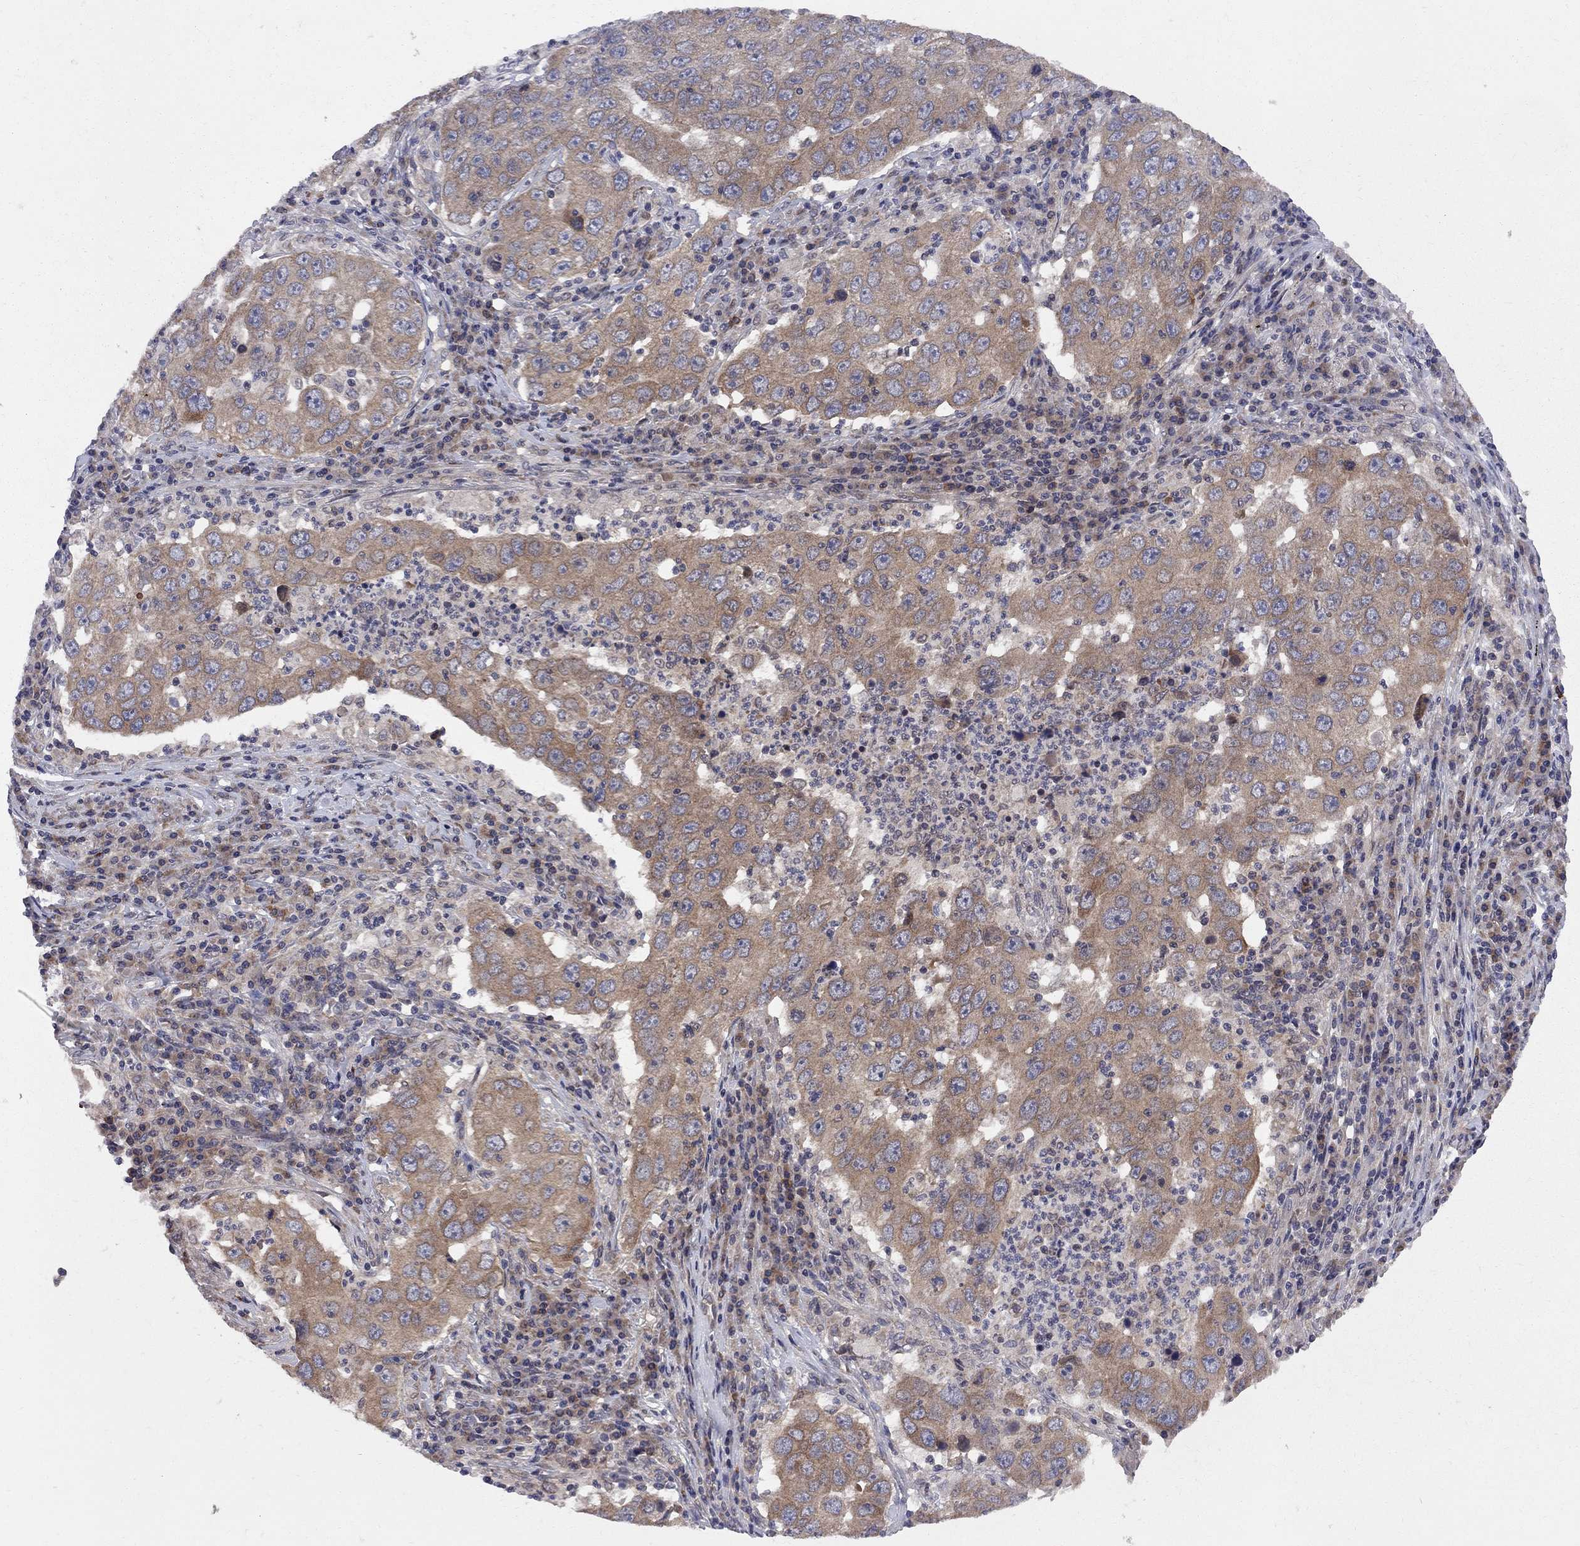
{"staining": {"intensity": "moderate", "quantity": ">75%", "location": "cytoplasmic/membranous"}, "tissue": "lung cancer", "cell_type": "Tumor cells", "image_type": "cancer", "snomed": [{"axis": "morphology", "description": "Adenocarcinoma, NOS"}, {"axis": "topography", "description": "Lung"}], "caption": "Immunohistochemical staining of human lung cancer (adenocarcinoma) reveals medium levels of moderate cytoplasmic/membranous positivity in approximately >75% of tumor cells. The protein of interest is shown in brown color, while the nuclei are stained blue.", "gene": "CNOT11", "patient": {"sex": "male", "age": 73}}